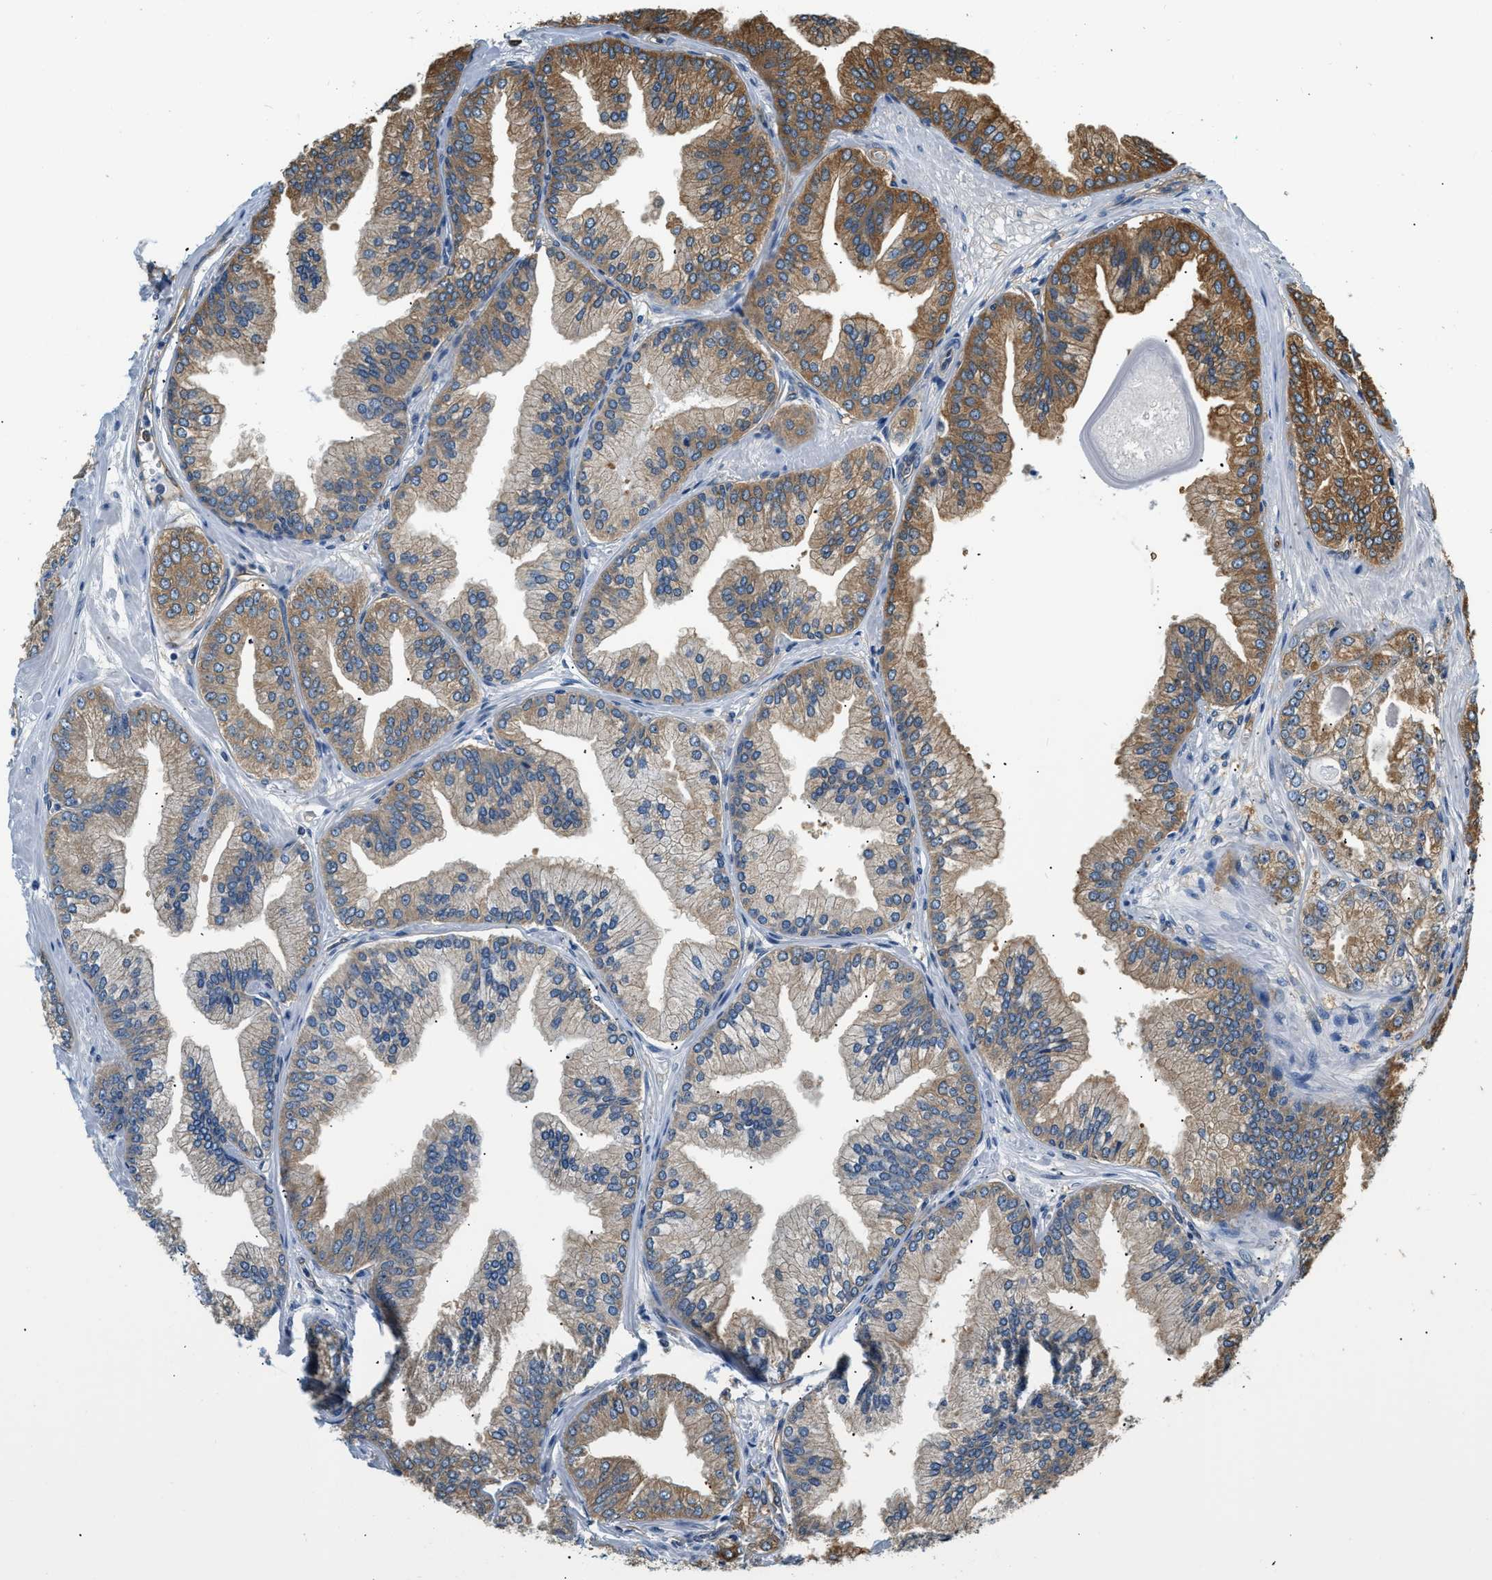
{"staining": {"intensity": "moderate", "quantity": "25%-75%", "location": "cytoplasmic/membranous"}, "tissue": "prostate cancer", "cell_type": "Tumor cells", "image_type": "cancer", "snomed": [{"axis": "morphology", "description": "Adenocarcinoma, Low grade"}, {"axis": "topography", "description": "Prostate"}], "caption": "High-power microscopy captured an immunohistochemistry (IHC) photomicrograph of prostate cancer (adenocarcinoma (low-grade)), revealing moderate cytoplasmic/membranous expression in approximately 25%-75% of tumor cells. (Stains: DAB (3,3'-diaminobenzidine) in brown, nuclei in blue, Microscopy: brightfield microscopy at high magnification).", "gene": "PPP2R1B", "patient": {"sex": "male", "age": 52}}